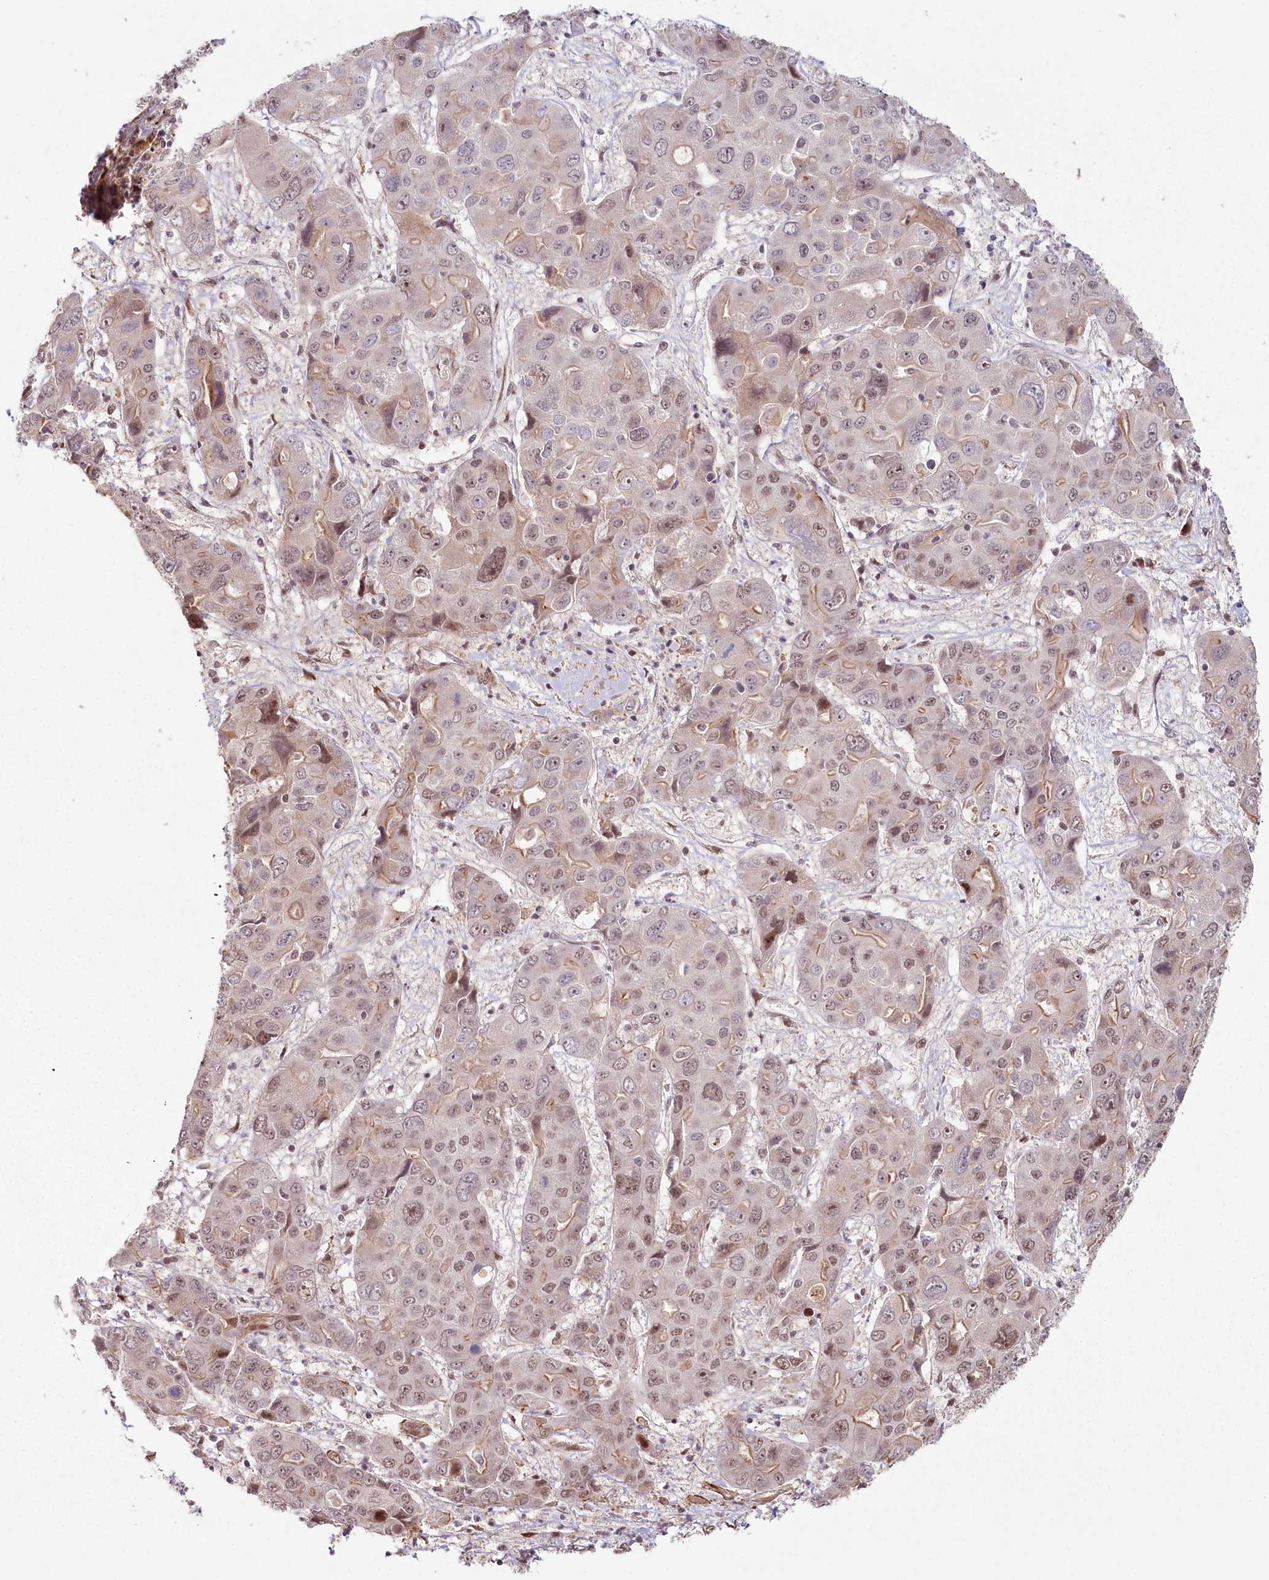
{"staining": {"intensity": "weak", "quantity": "25%-75%", "location": "cytoplasmic/membranous,nuclear"}, "tissue": "liver cancer", "cell_type": "Tumor cells", "image_type": "cancer", "snomed": [{"axis": "morphology", "description": "Cholangiocarcinoma"}, {"axis": "topography", "description": "Liver"}], "caption": "Immunohistochemistry staining of liver cancer, which displays low levels of weak cytoplasmic/membranous and nuclear staining in about 25%-75% of tumor cells indicating weak cytoplasmic/membranous and nuclear protein staining. The staining was performed using DAB (3,3'-diaminobenzidine) (brown) for protein detection and nuclei were counterstained in hematoxylin (blue).", "gene": "FAM204A", "patient": {"sex": "male", "age": 67}}